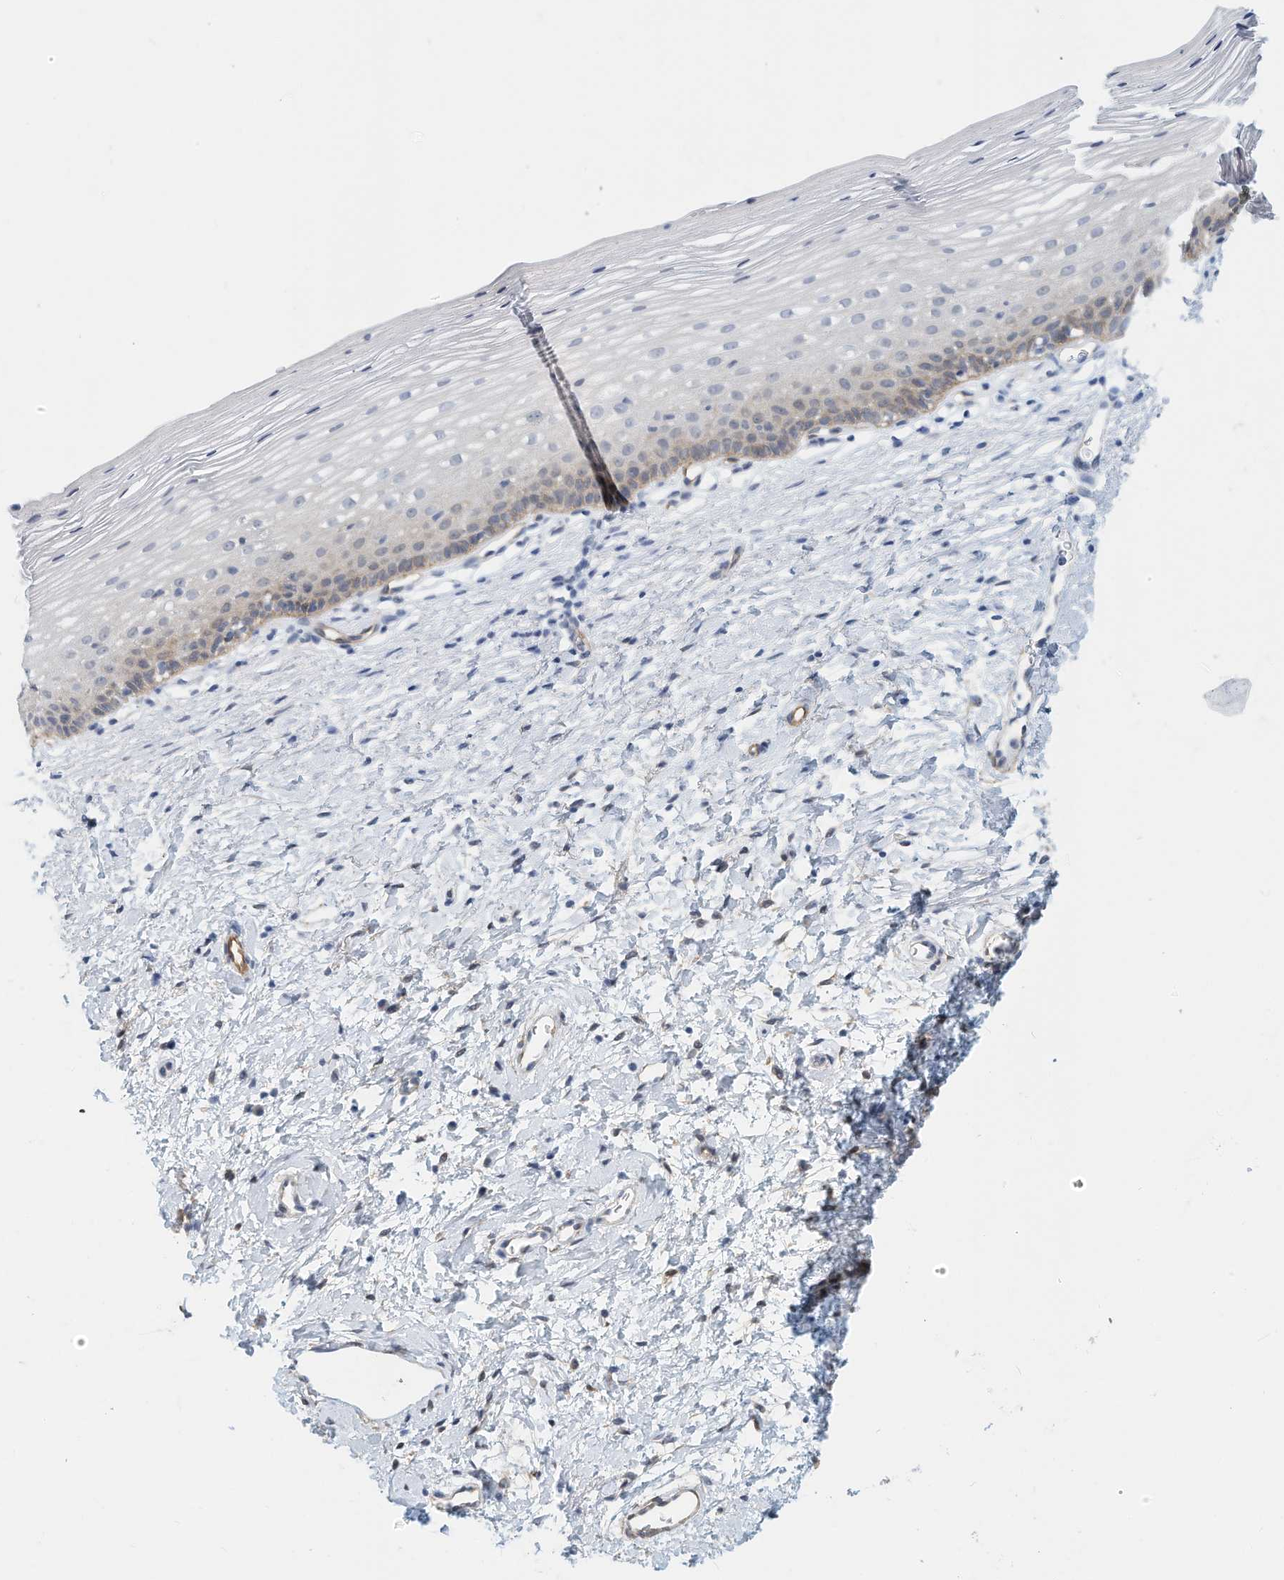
{"staining": {"intensity": "negative", "quantity": "none", "location": "none"}, "tissue": "cervix", "cell_type": "Glandular cells", "image_type": "normal", "snomed": [{"axis": "morphology", "description": "Normal tissue, NOS"}, {"axis": "topography", "description": "Cervix"}], "caption": "Cervix was stained to show a protein in brown. There is no significant staining in glandular cells. (IHC, brightfield microscopy, high magnification).", "gene": "ARHGAP28", "patient": {"sex": "female", "age": 72}}